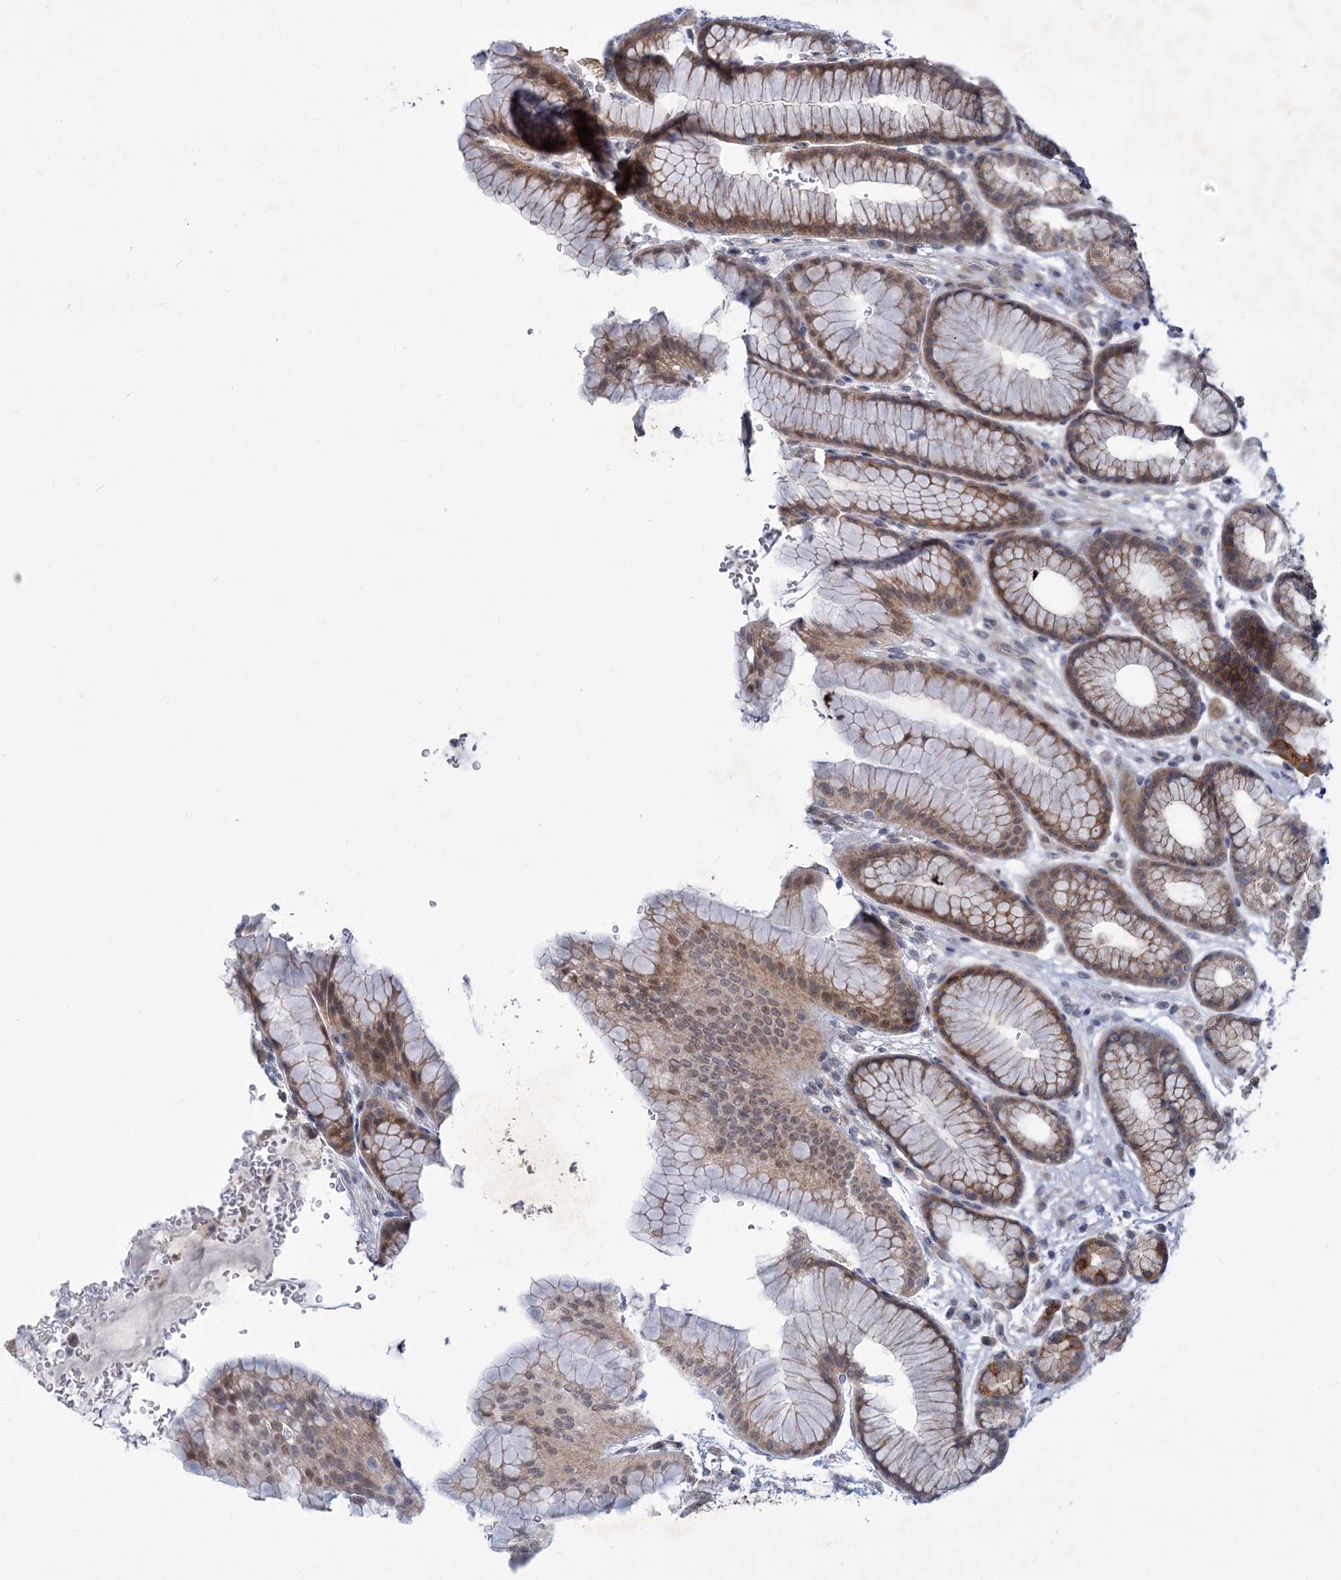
{"staining": {"intensity": "moderate", "quantity": ">75%", "location": "cytoplasmic/membranous,nuclear"}, "tissue": "stomach", "cell_type": "Glandular cells", "image_type": "normal", "snomed": [{"axis": "morphology", "description": "Normal tissue, NOS"}, {"axis": "morphology", "description": "Adenocarcinoma, NOS"}, {"axis": "topography", "description": "Stomach"}], "caption": "Immunohistochemical staining of unremarkable stomach shows >75% levels of moderate cytoplasmic/membranous,nuclear protein positivity in about >75% of glandular cells.", "gene": "MBLAC2", "patient": {"sex": "male", "age": 57}}